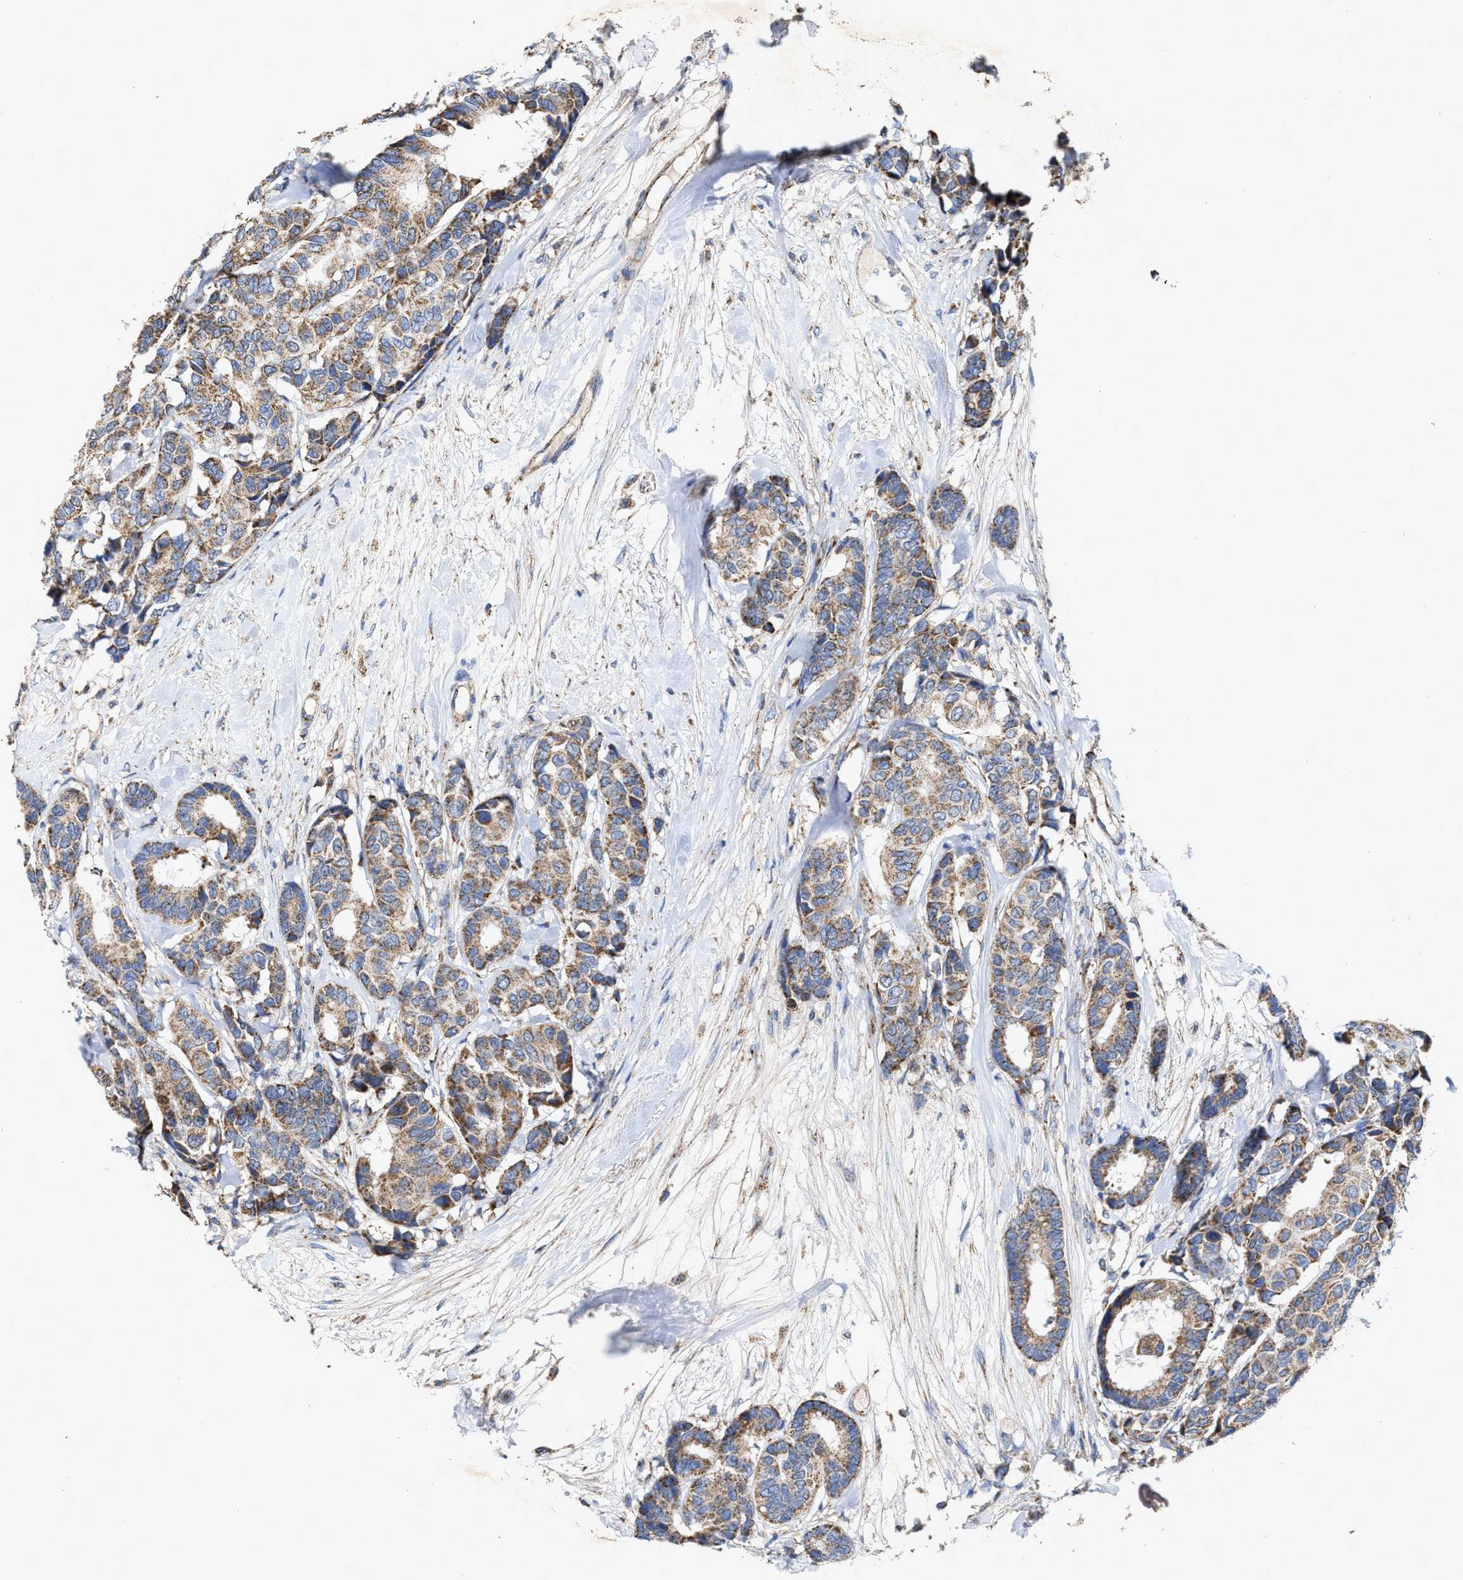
{"staining": {"intensity": "moderate", "quantity": ">75%", "location": "cytoplasmic/membranous"}, "tissue": "breast cancer", "cell_type": "Tumor cells", "image_type": "cancer", "snomed": [{"axis": "morphology", "description": "Duct carcinoma"}, {"axis": "topography", "description": "Breast"}], "caption": "DAB immunohistochemical staining of human breast invasive ductal carcinoma displays moderate cytoplasmic/membranous protein expression in about >75% of tumor cells.", "gene": "MECR", "patient": {"sex": "female", "age": 87}}